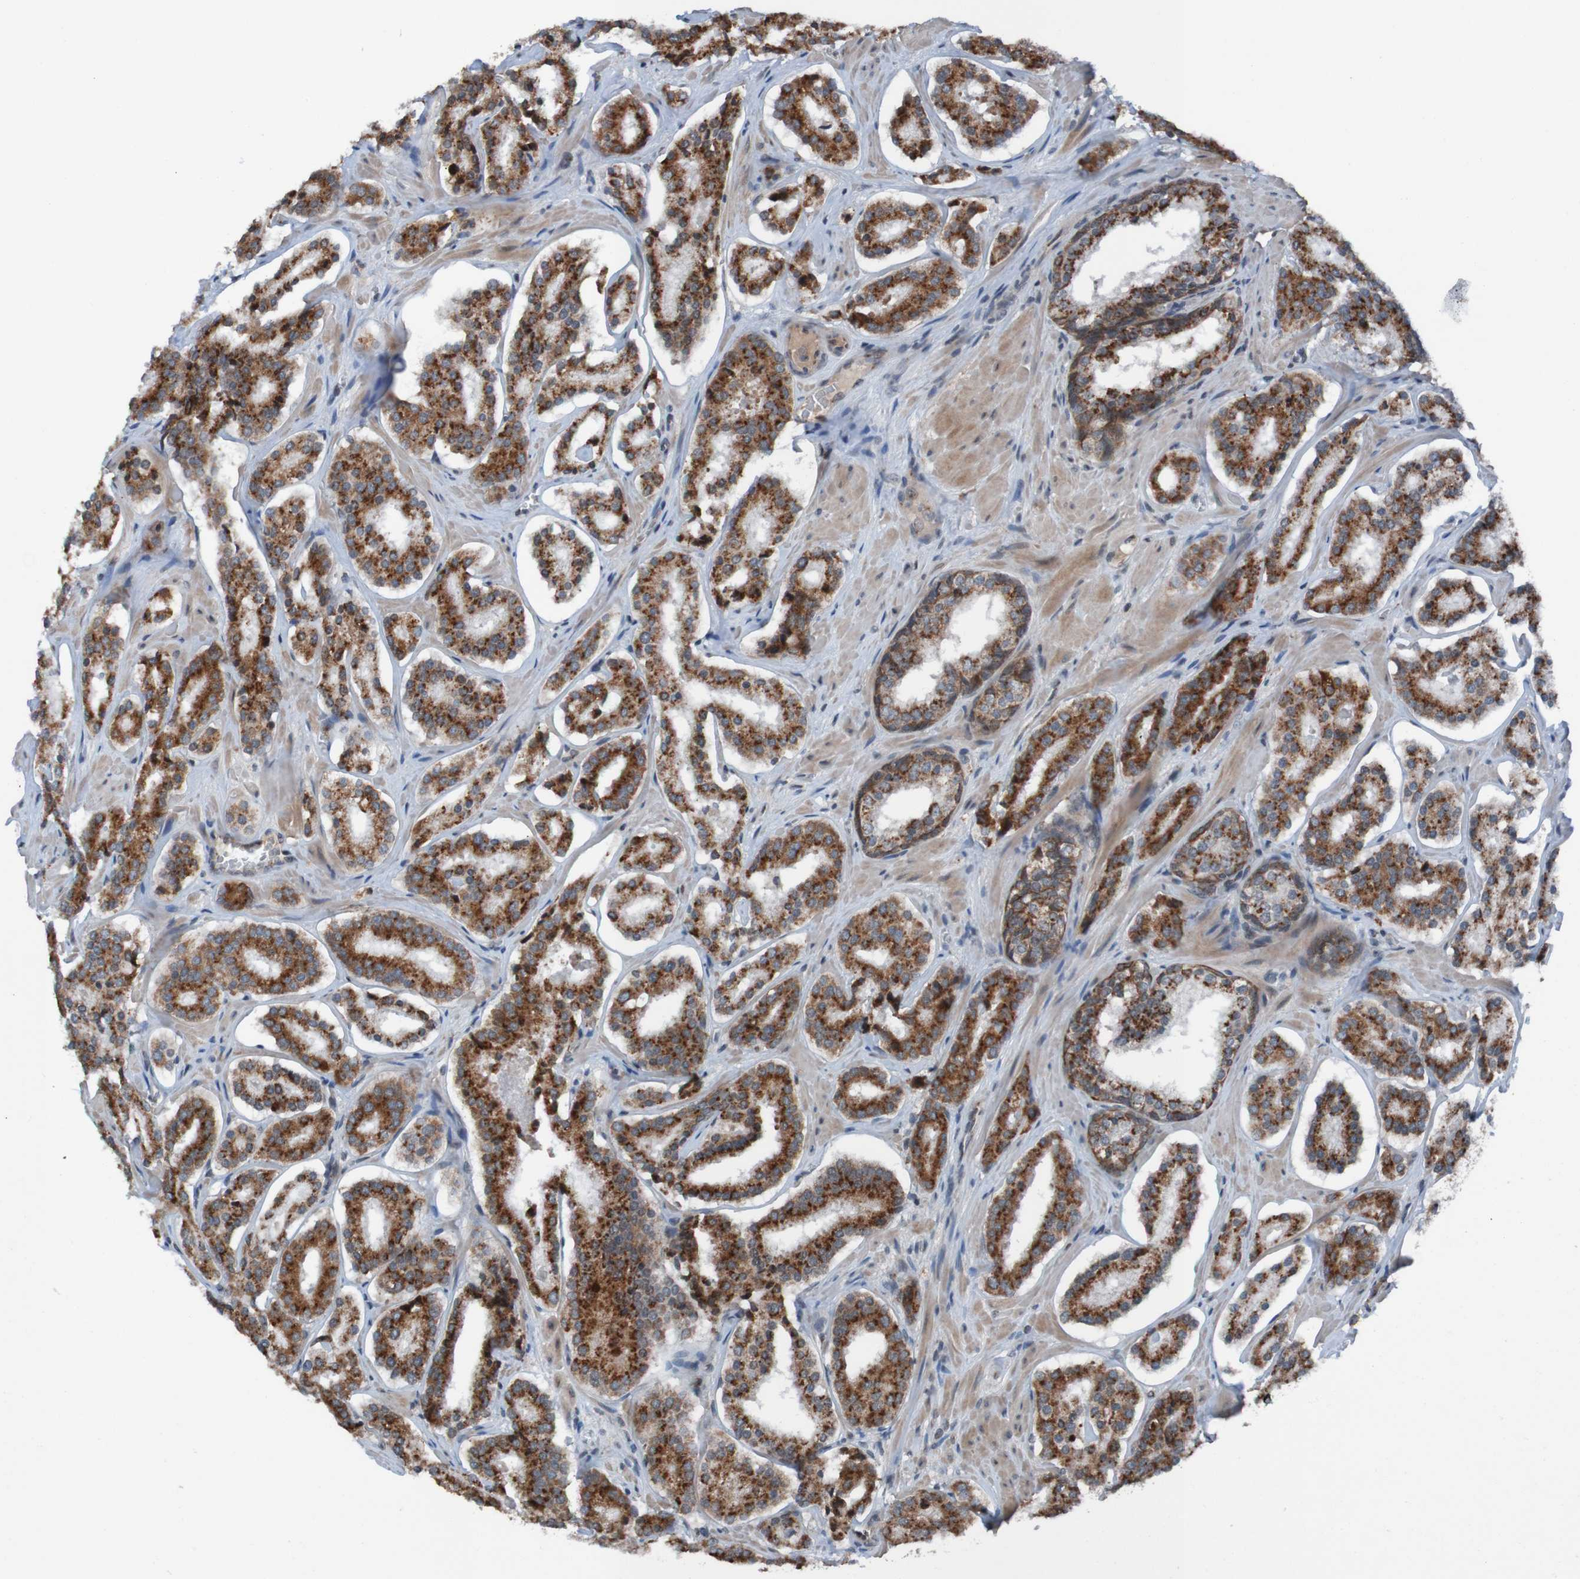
{"staining": {"intensity": "strong", "quantity": ">75%", "location": "cytoplasmic/membranous"}, "tissue": "prostate cancer", "cell_type": "Tumor cells", "image_type": "cancer", "snomed": [{"axis": "morphology", "description": "Adenocarcinoma, High grade"}, {"axis": "topography", "description": "Prostate"}], "caption": "High-grade adenocarcinoma (prostate) stained for a protein demonstrates strong cytoplasmic/membranous positivity in tumor cells.", "gene": "UNG", "patient": {"sex": "male", "age": 60}}